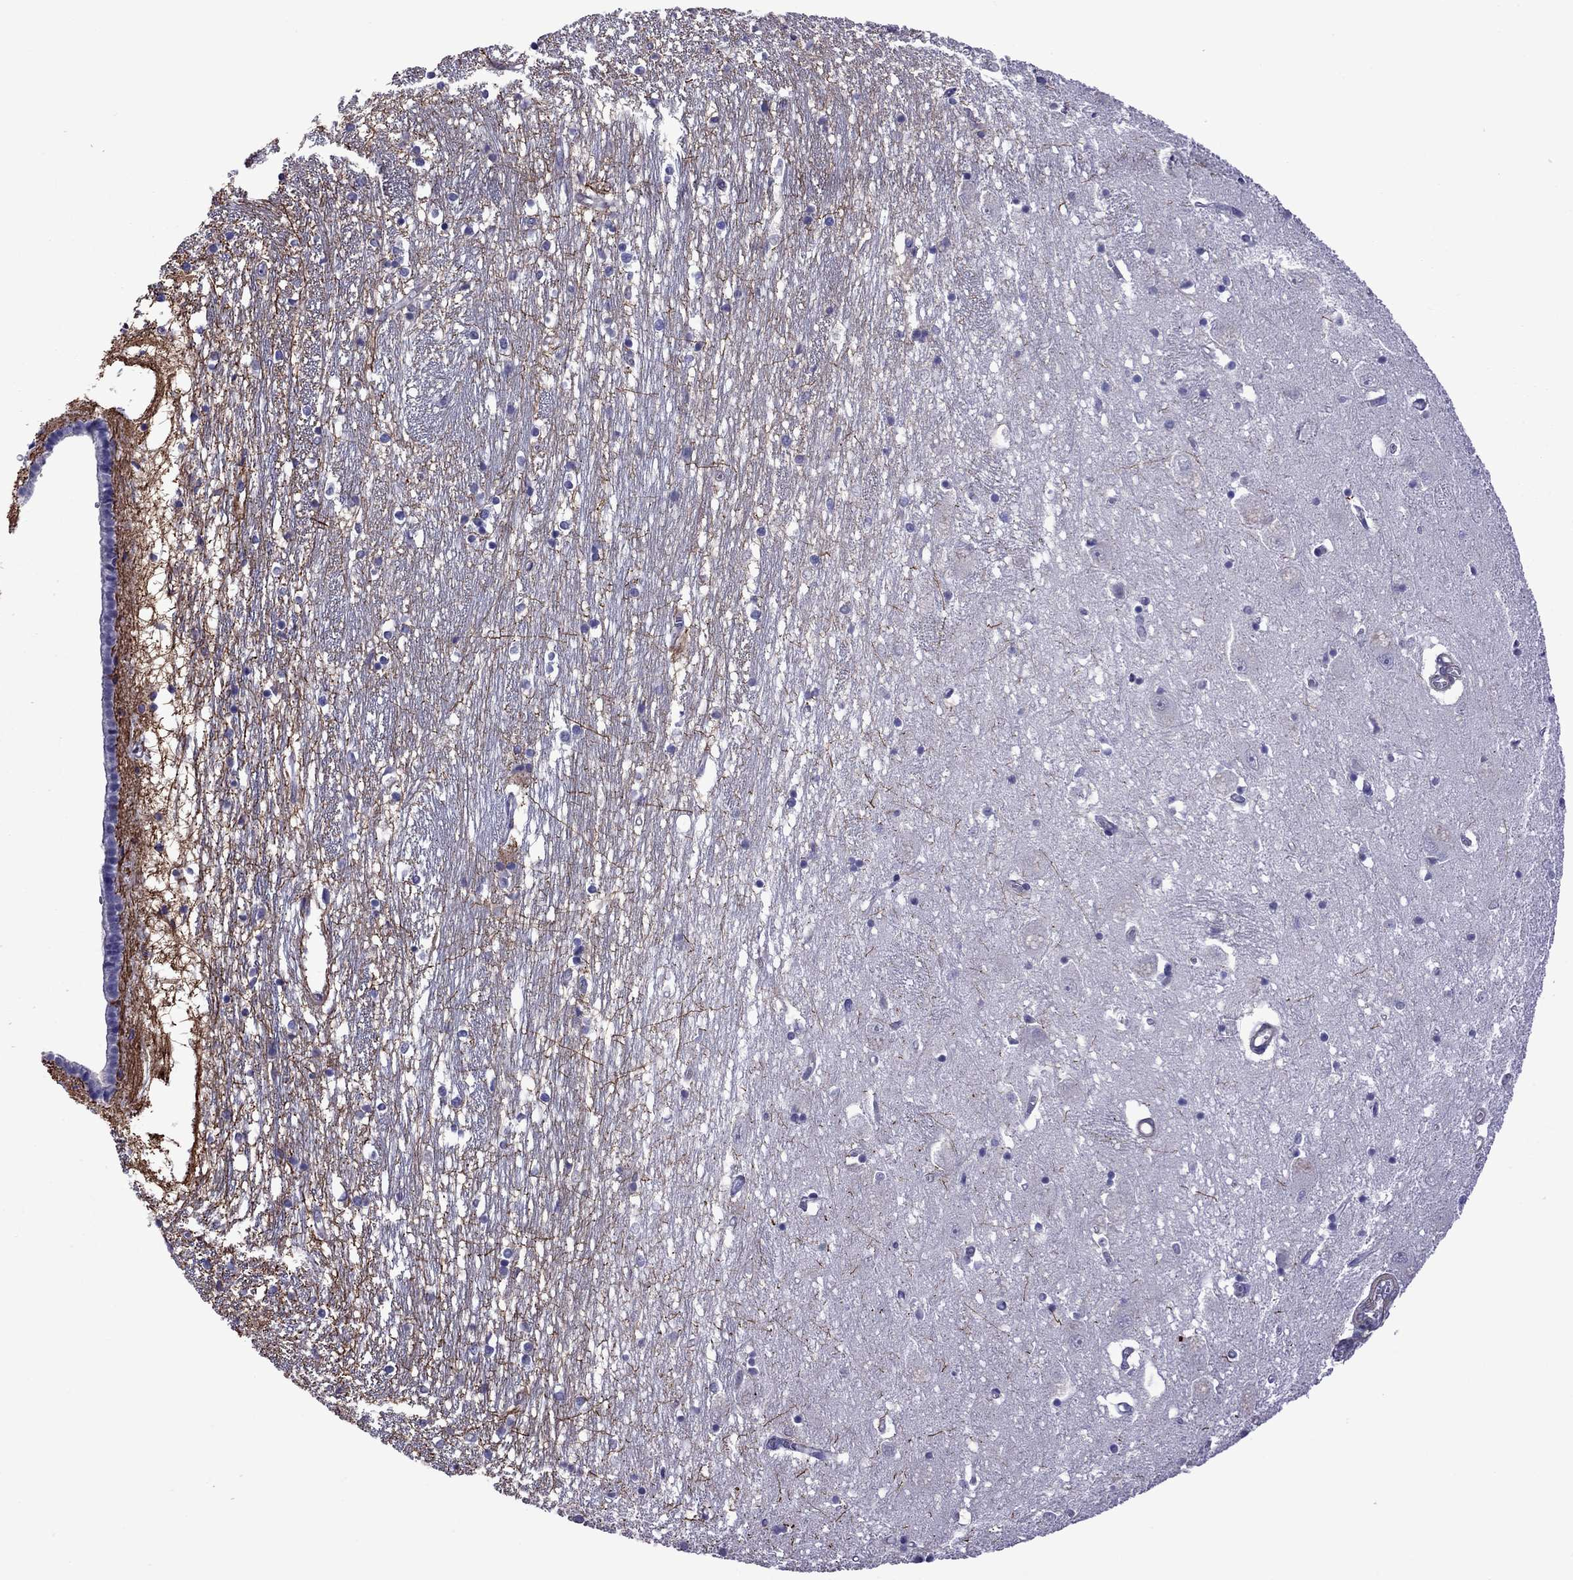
{"staining": {"intensity": "negative", "quantity": "none", "location": "none"}, "tissue": "caudate", "cell_type": "Glial cells", "image_type": "normal", "snomed": [{"axis": "morphology", "description": "Normal tissue, NOS"}, {"axis": "topography", "description": "Lateral ventricle wall"}], "caption": "Photomicrograph shows no protein expression in glial cells of normal caudate. (Brightfield microscopy of DAB immunohistochemistry at high magnification).", "gene": "CHRNA5", "patient": {"sex": "female", "age": 71}}